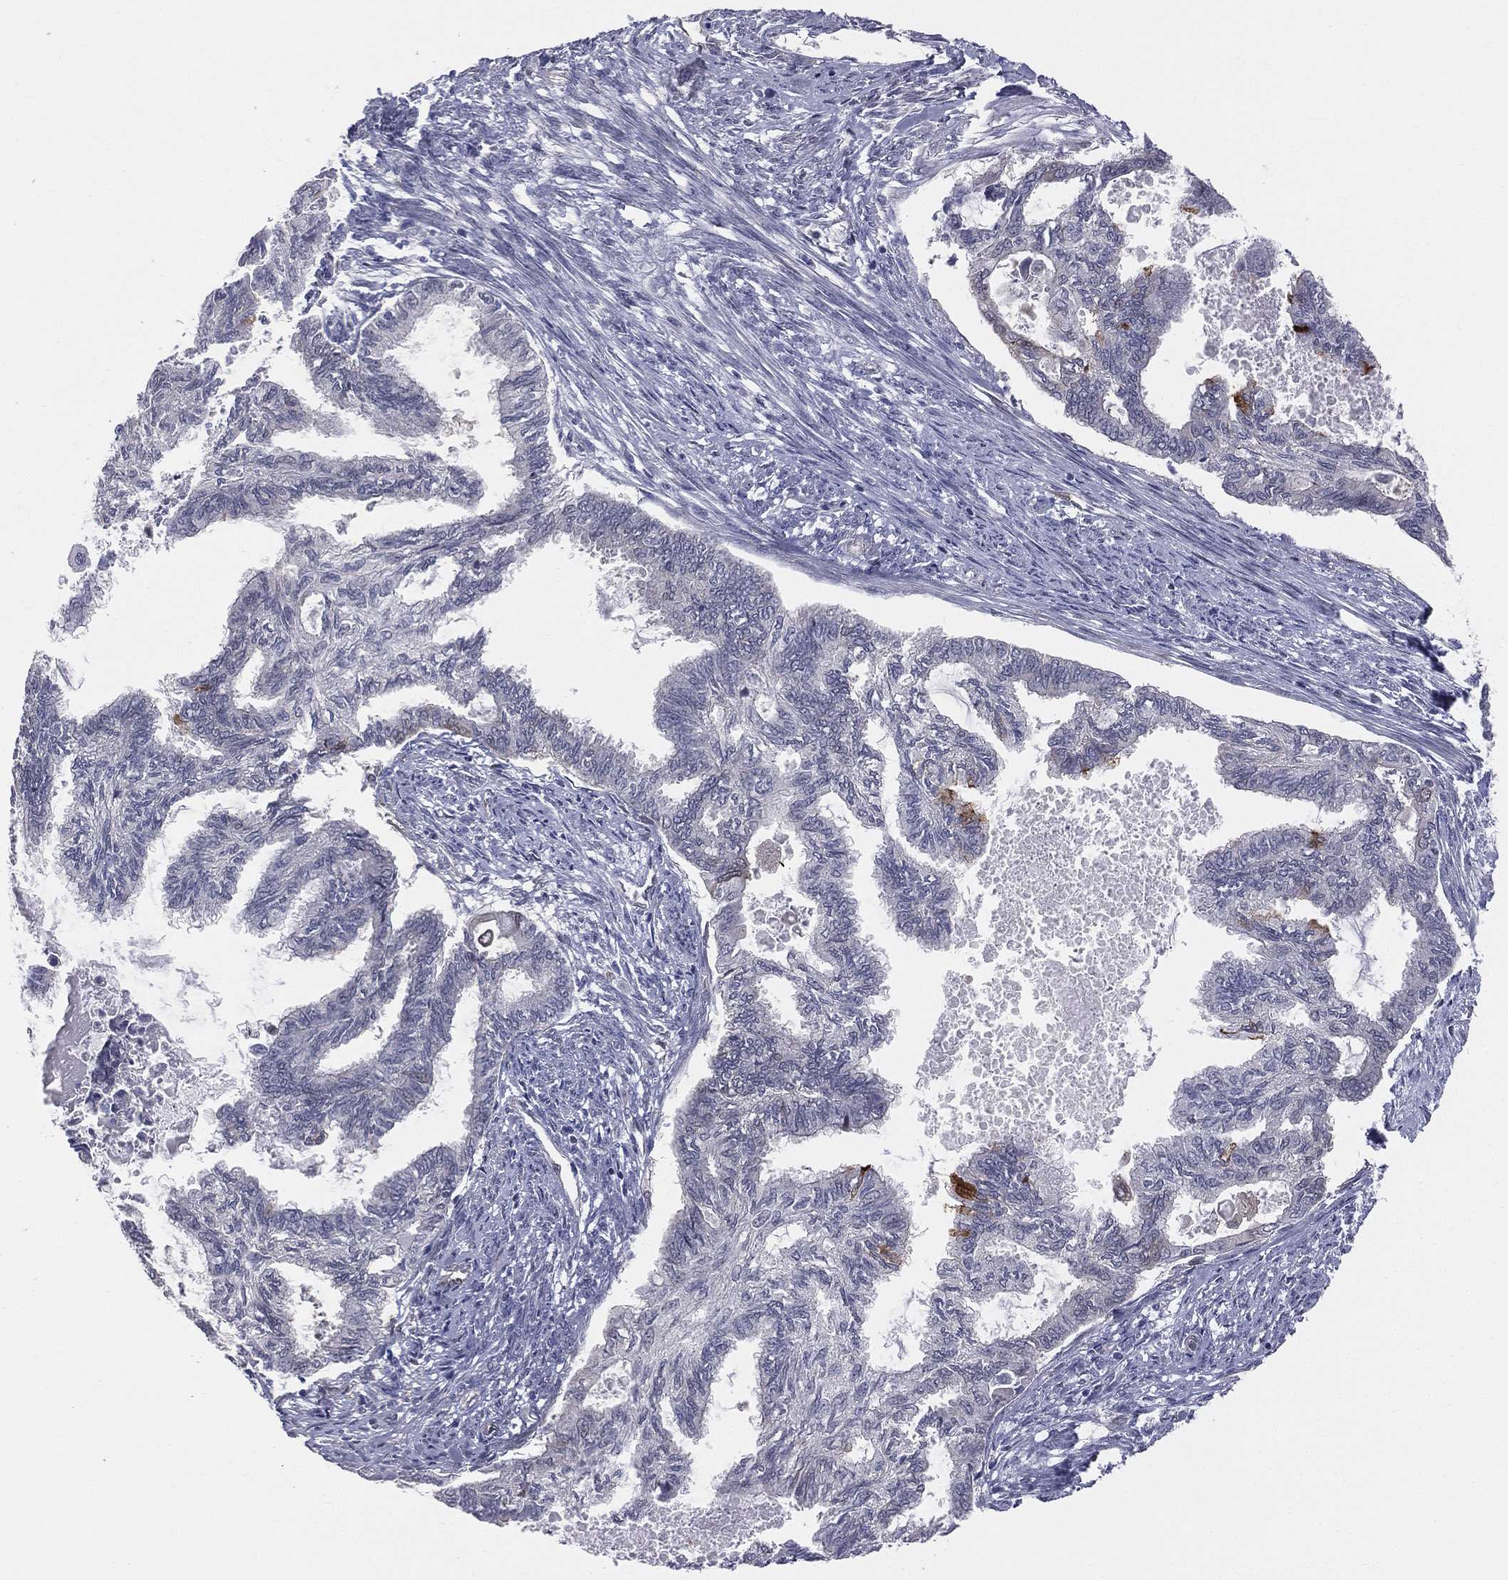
{"staining": {"intensity": "strong", "quantity": "<25%", "location": "cytoplasmic/membranous"}, "tissue": "endometrial cancer", "cell_type": "Tumor cells", "image_type": "cancer", "snomed": [{"axis": "morphology", "description": "Adenocarcinoma, NOS"}, {"axis": "topography", "description": "Endometrium"}], "caption": "Strong cytoplasmic/membranous positivity for a protein is seen in about <25% of tumor cells of endometrial cancer using IHC.", "gene": "DMKN", "patient": {"sex": "female", "age": 86}}